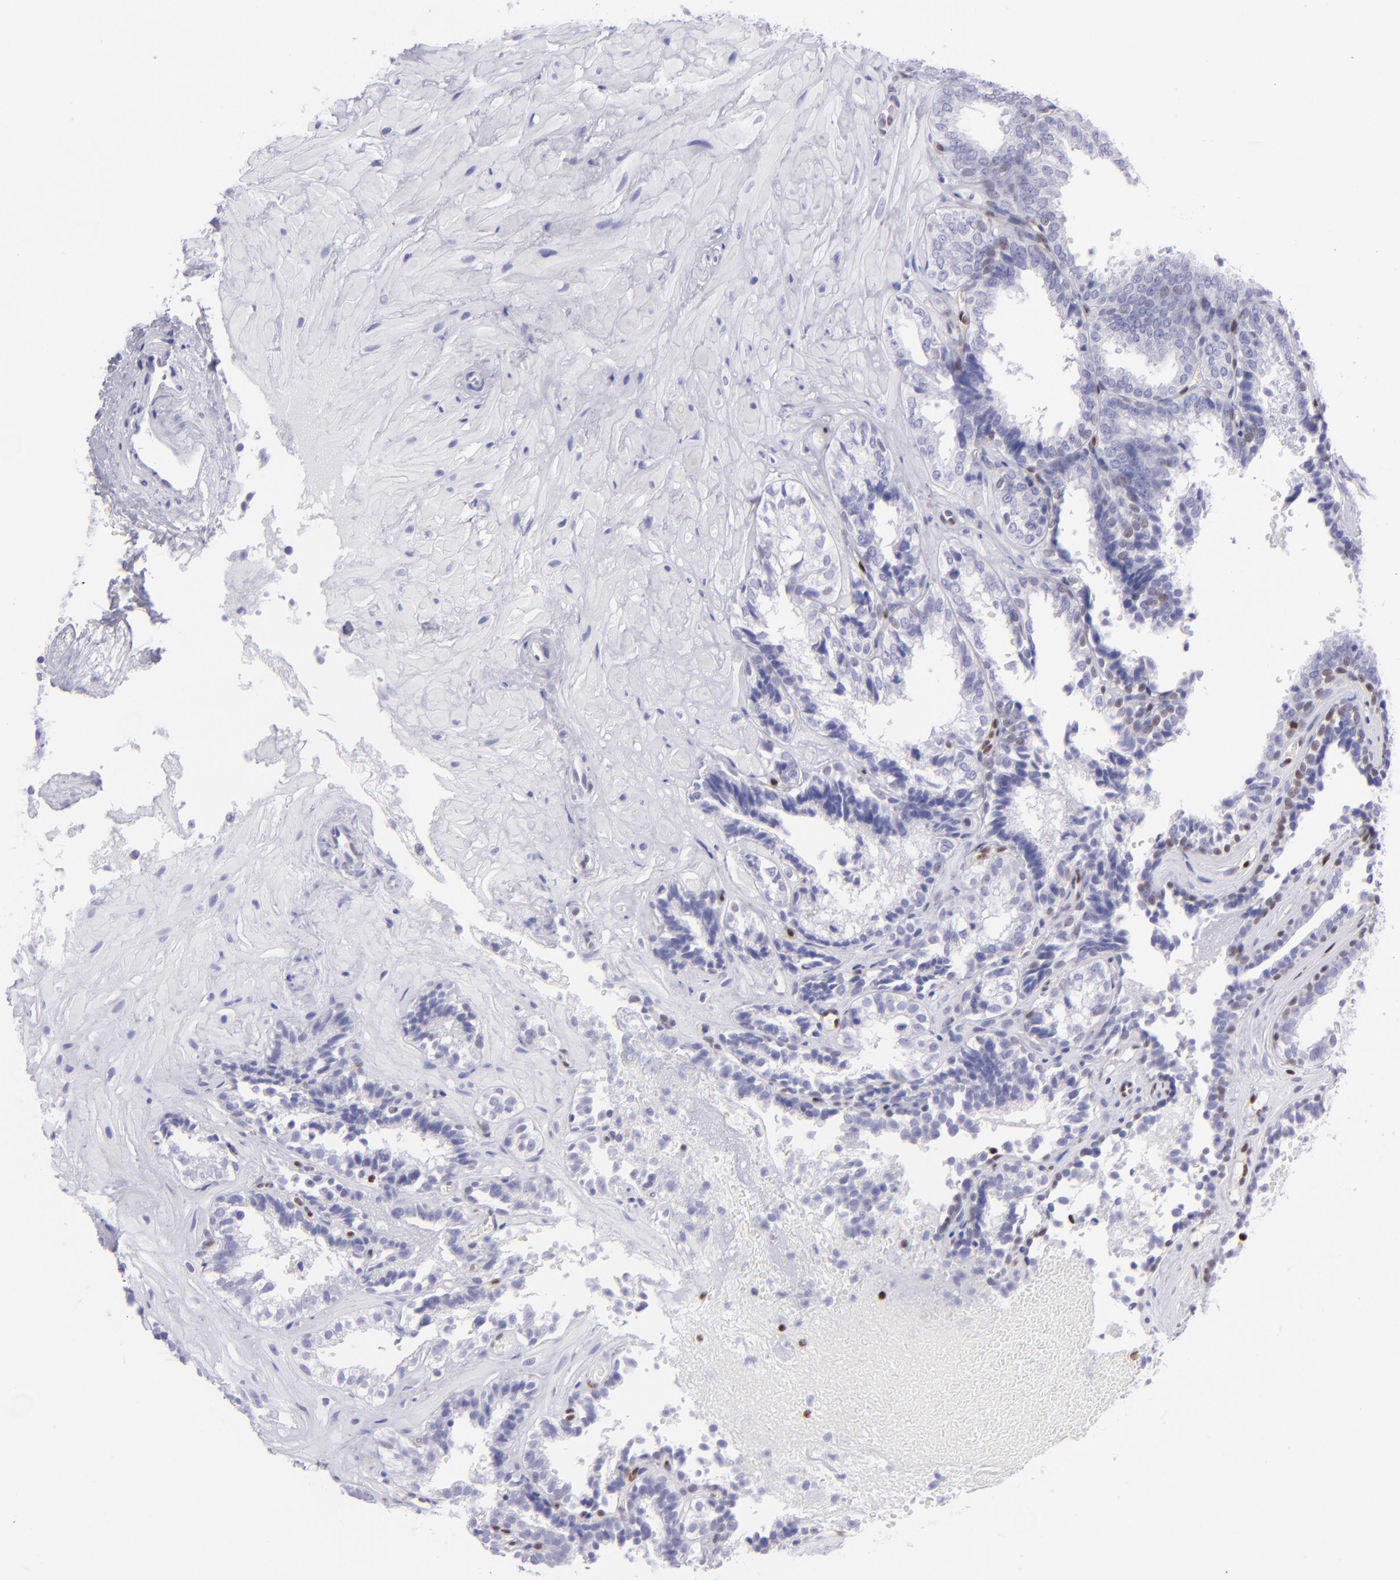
{"staining": {"intensity": "weak", "quantity": "<25%", "location": "nuclear"}, "tissue": "seminal vesicle", "cell_type": "Glandular cells", "image_type": "normal", "snomed": [{"axis": "morphology", "description": "Normal tissue, NOS"}, {"axis": "topography", "description": "Seminal veicle"}], "caption": "This micrograph is of unremarkable seminal vesicle stained with IHC to label a protein in brown with the nuclei are counter-stained blue. There is no positivity in glandular cells.", "gene": "ETS1", "patient": {"sex": "male", "age": 26}}